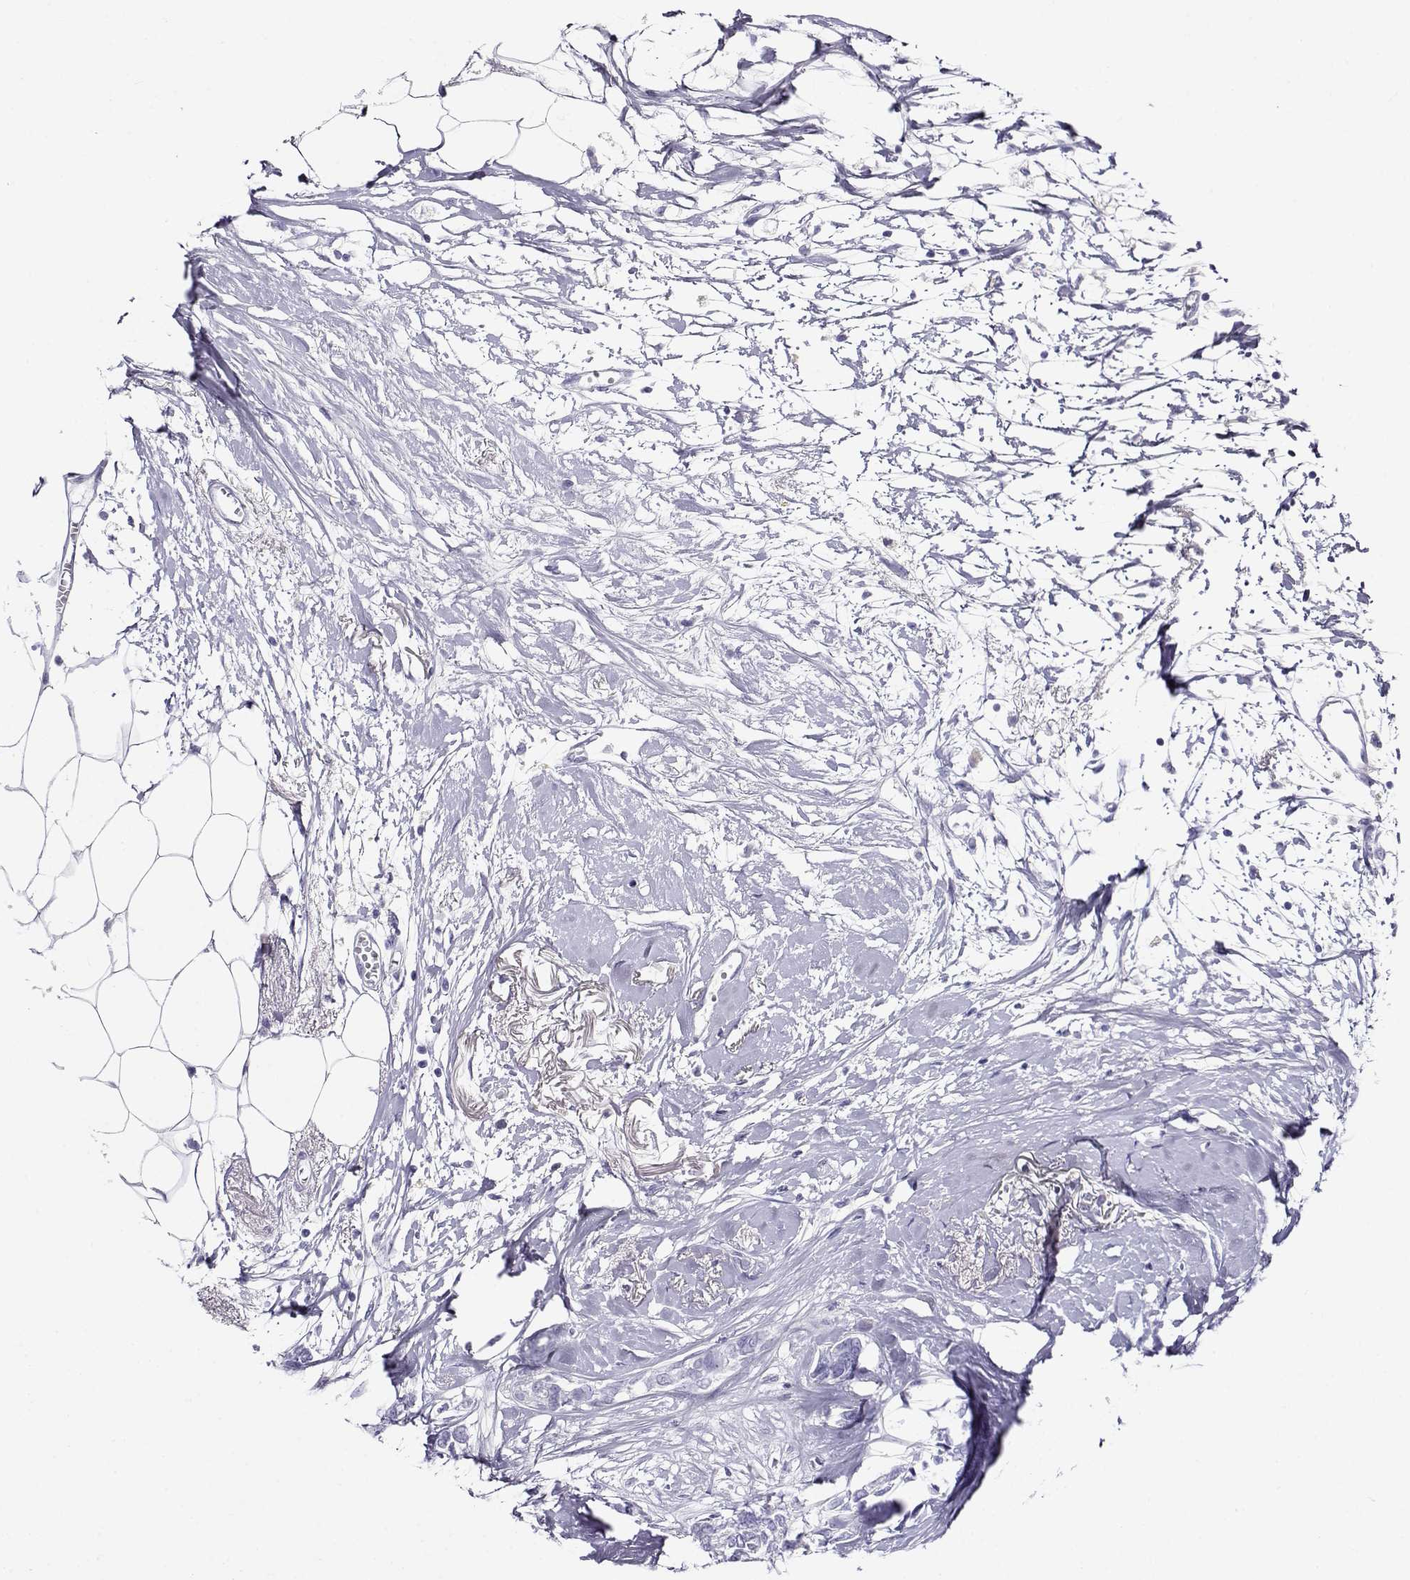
{"staining": {"intensity": "negative", "quantity": "none", "location": "none"}, "tissue": "breast cancer", "cell_type": "Tumor cells", "image_type": "cancer", "snomed": [{"axis": "morphology", "description": "Duct carcinoma"}, {"axis": "topography", "description": "Breast"}], "caption": "Tumor cells show no significant protein staining in invasive ductal carcinoma (breast).", "gene": "RHOXF2", "patient": {"sex": "female", "age": 40}}